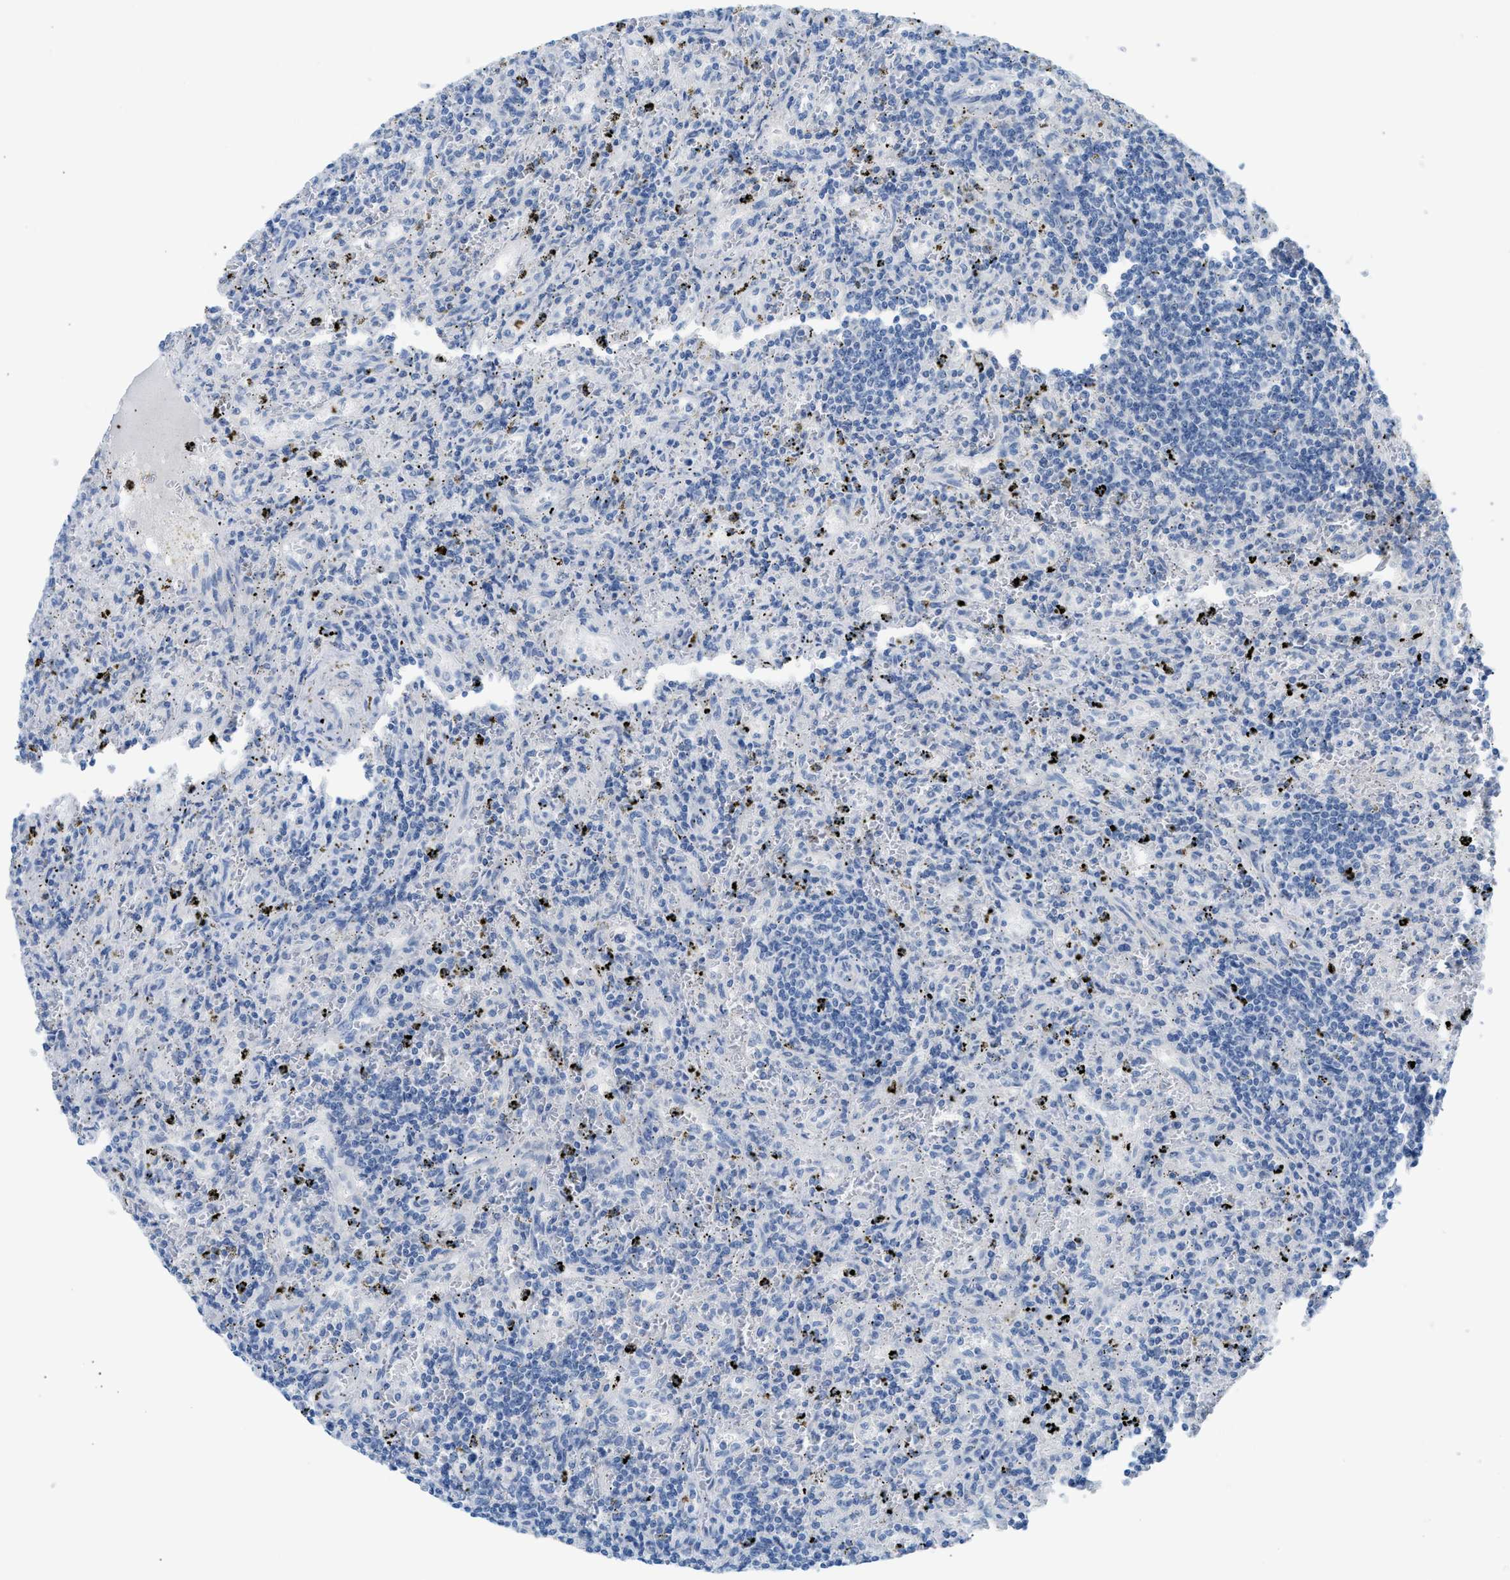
{"staining": {"intensity": "negative", "quantity": "none", "location": "none"}, "tissue": "lymphoma", "cell_type": "Tumor cells", "image_type": "cancer", "snomed": [{"axis": "morphology", "description": "Malignant lymphoma, non-Hodgkin's type, Low grade"}, {"axis": "topography", "description": "Spleen"}], "caption": "DAB immunohistochemical staining of human lymphoma exhibits no significant expression in tumor cells.", "gene": "ERBB2", "patient": {"sex": "male", "age": 76}}